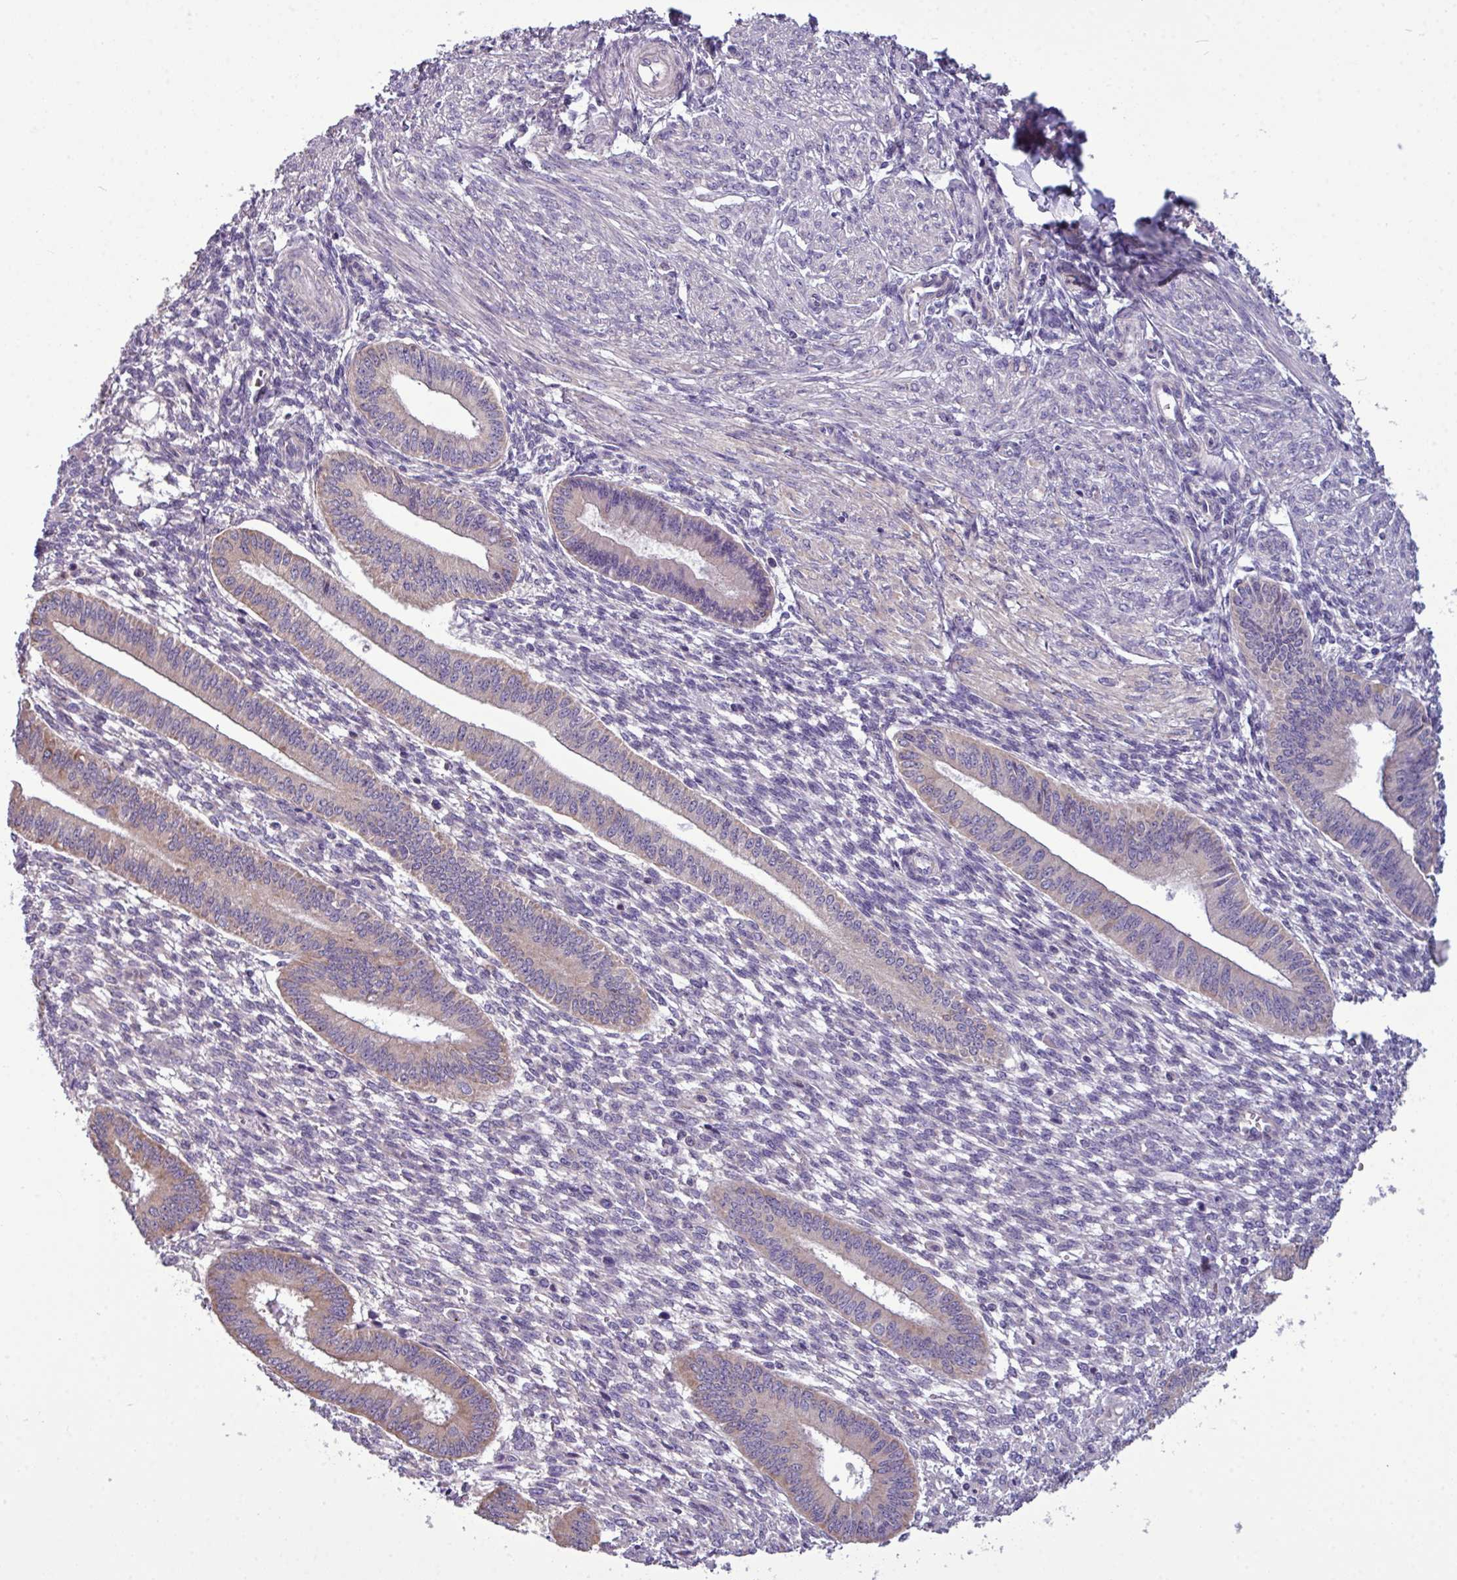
{"staining": {"intensity": "negative", "quantity": "none", "location": "none"}, "tissue": "endometrium", "cell_type": "Cells in endometrial stroma", "image_type": "normal", "snomed": [{"axis": "morphology", "description": "Normal tissue, NOS"}, {"axis": "topography", "description": "Endometrium"}], "caption": "The immunohistochemistry (IHC) photomicrograph has no significant positivity in cells in endometrial stroma of endometrium.", "gene": "AGAP4", "patient": {"sex": "female", "age": 36}}